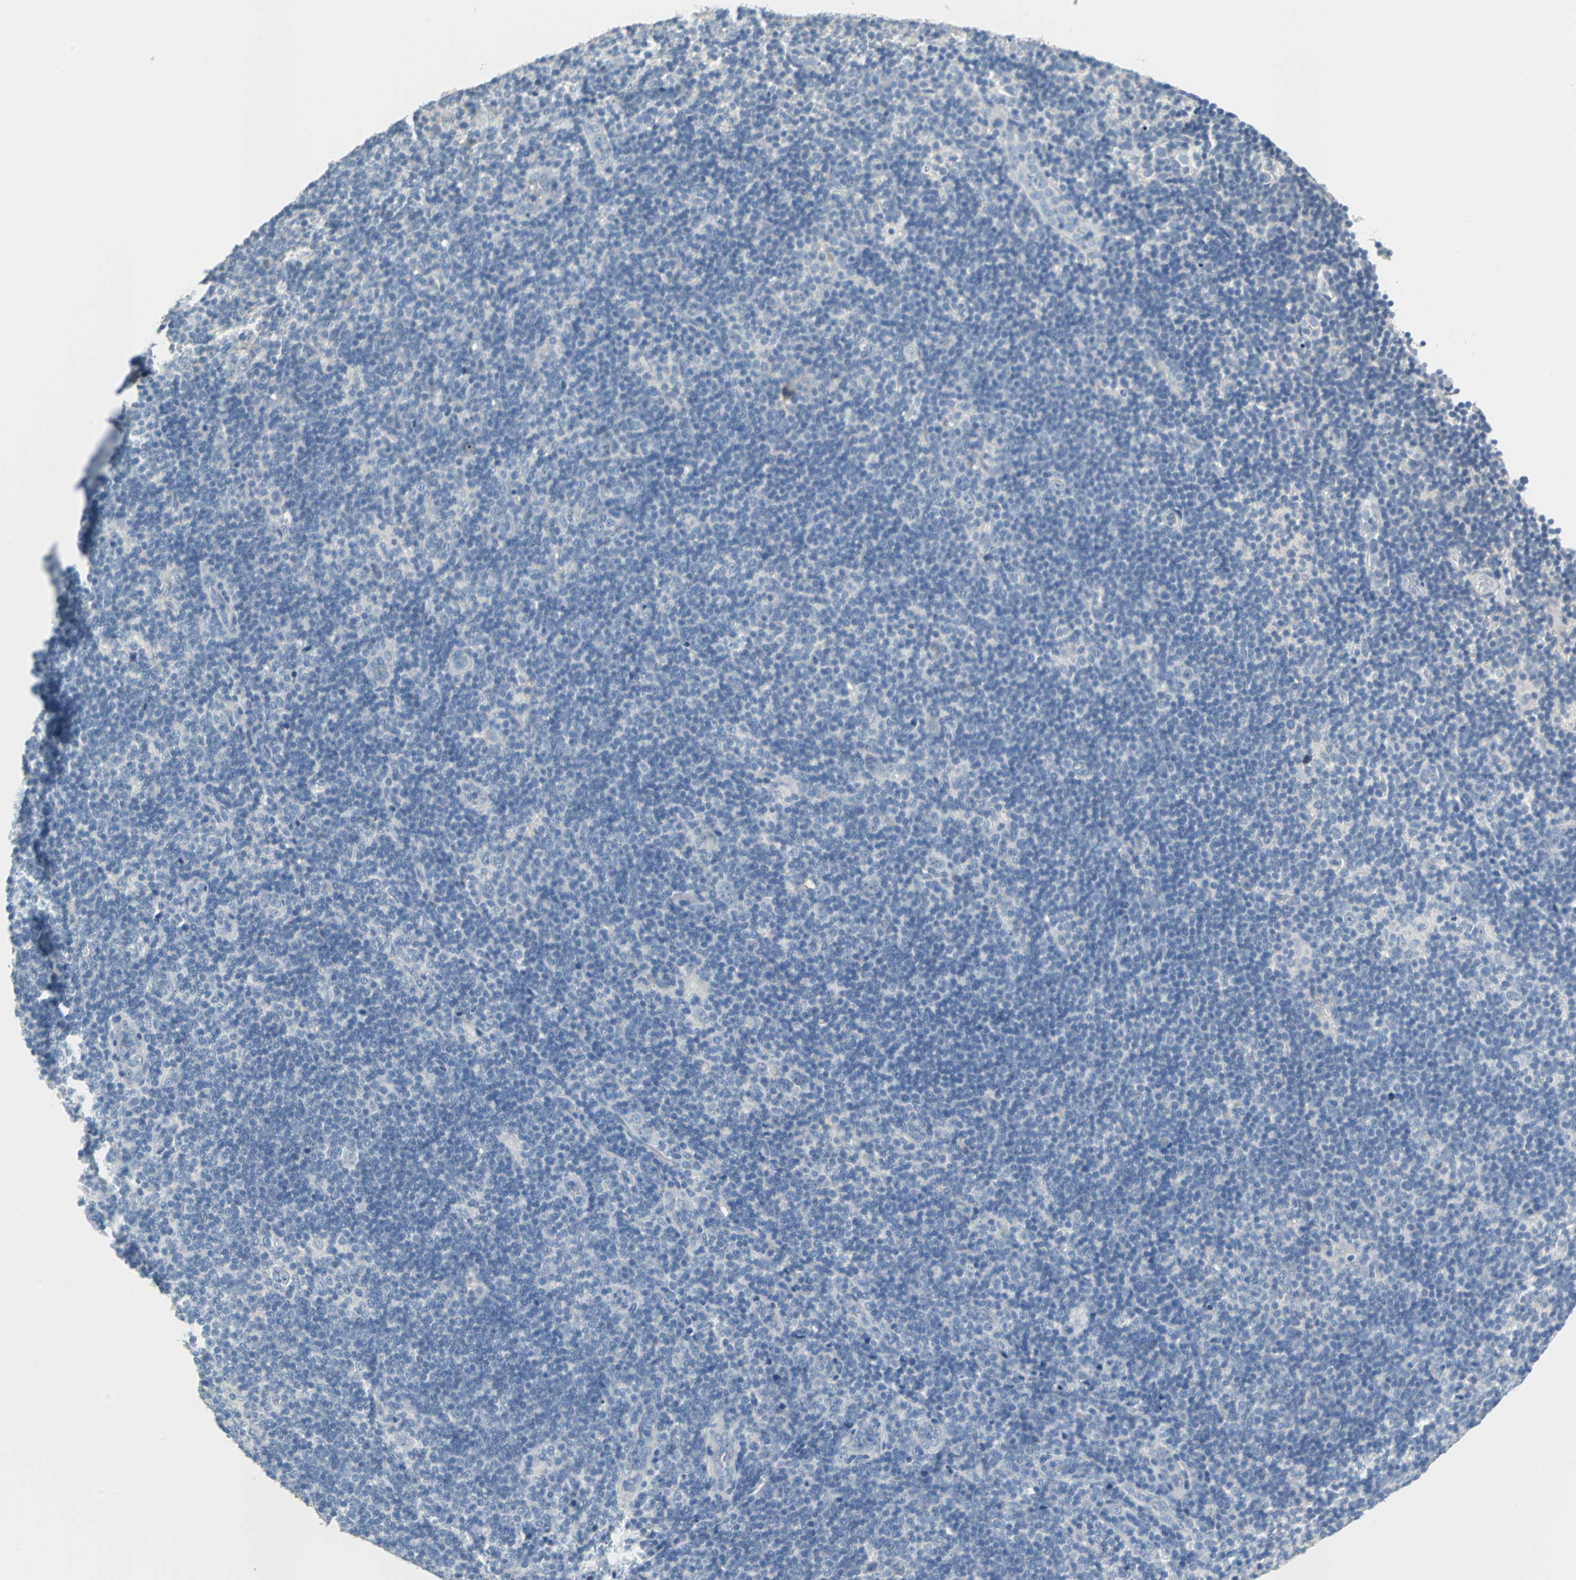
{"staining": {"intensity": "negative", "quantity": "none", "location": "none"}, "tissue": "lymphoma", "cell_type": "Tumor cells", "image_type": "cancer", "snomed": [{"axis": "morphology", "description": "Hodgkin's disease, NOS"}, {"axis": "topography", "description": "Lymph node"}], "caption": "Human Hodgkin's disease stained for a protein using IHC demonstrates no positivity in tumor cells.", "gene": "MUC7", "patient": {"sex": "female", "age": 57}}